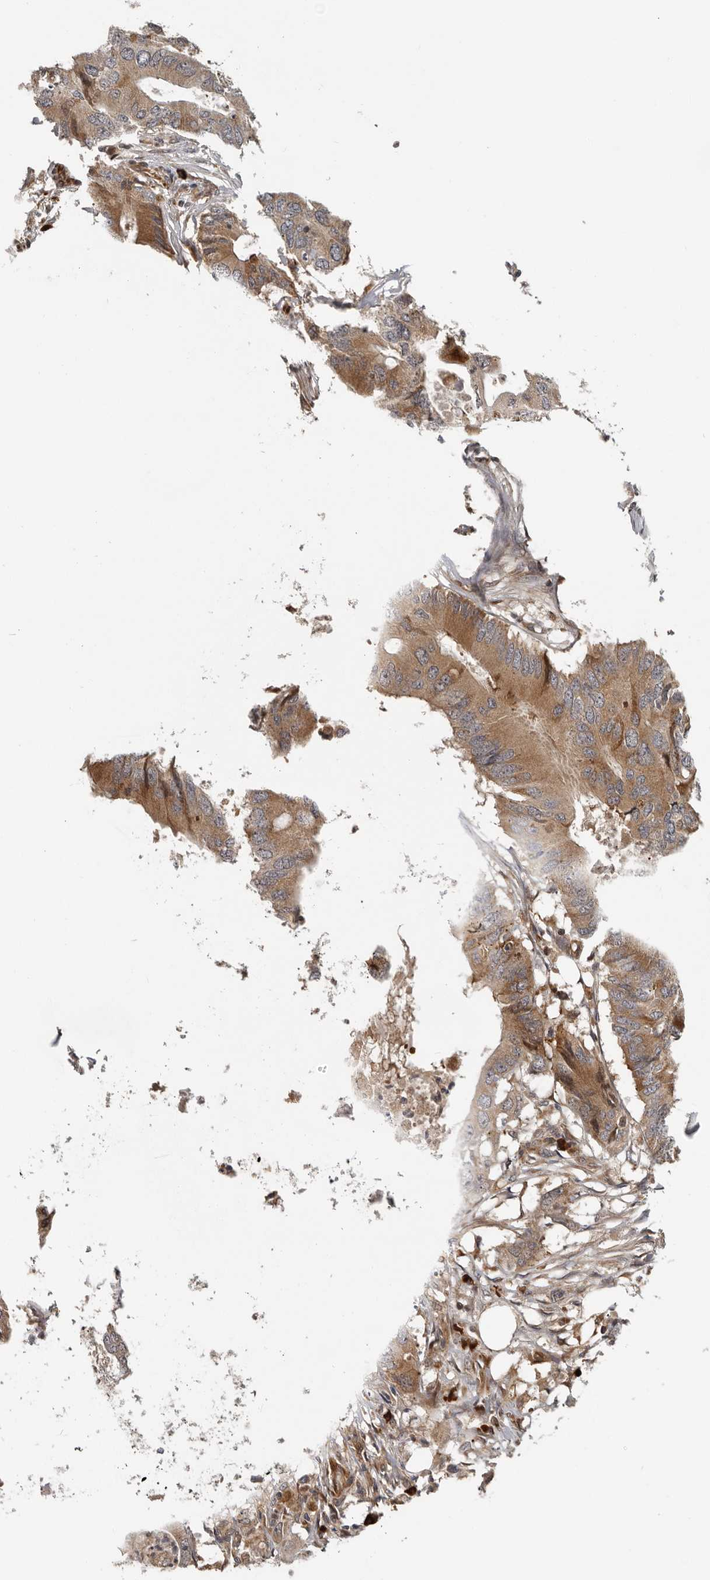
{"staining": {"intensity": "moderate", "quantity": ">75%", "location": "cytoplasmic/membranous"}, "tissue": "colorectal cancer", "cell_type": "Tumor cells", "image_type": "cancer", "snomed": [{"axis": "morphology", "description": "Adenocarcinoma, NOS"}, {"axis": "topography", "description": "Colon"}], "caption": "This is an image of IHC staining of colorectal cancer (adenocarcinoma), which shows moderate positivity in the cytoplasmic/membranous of tumor cells.", "gene": "RNF157", "patient": {"sex": "male", "age": 71}}